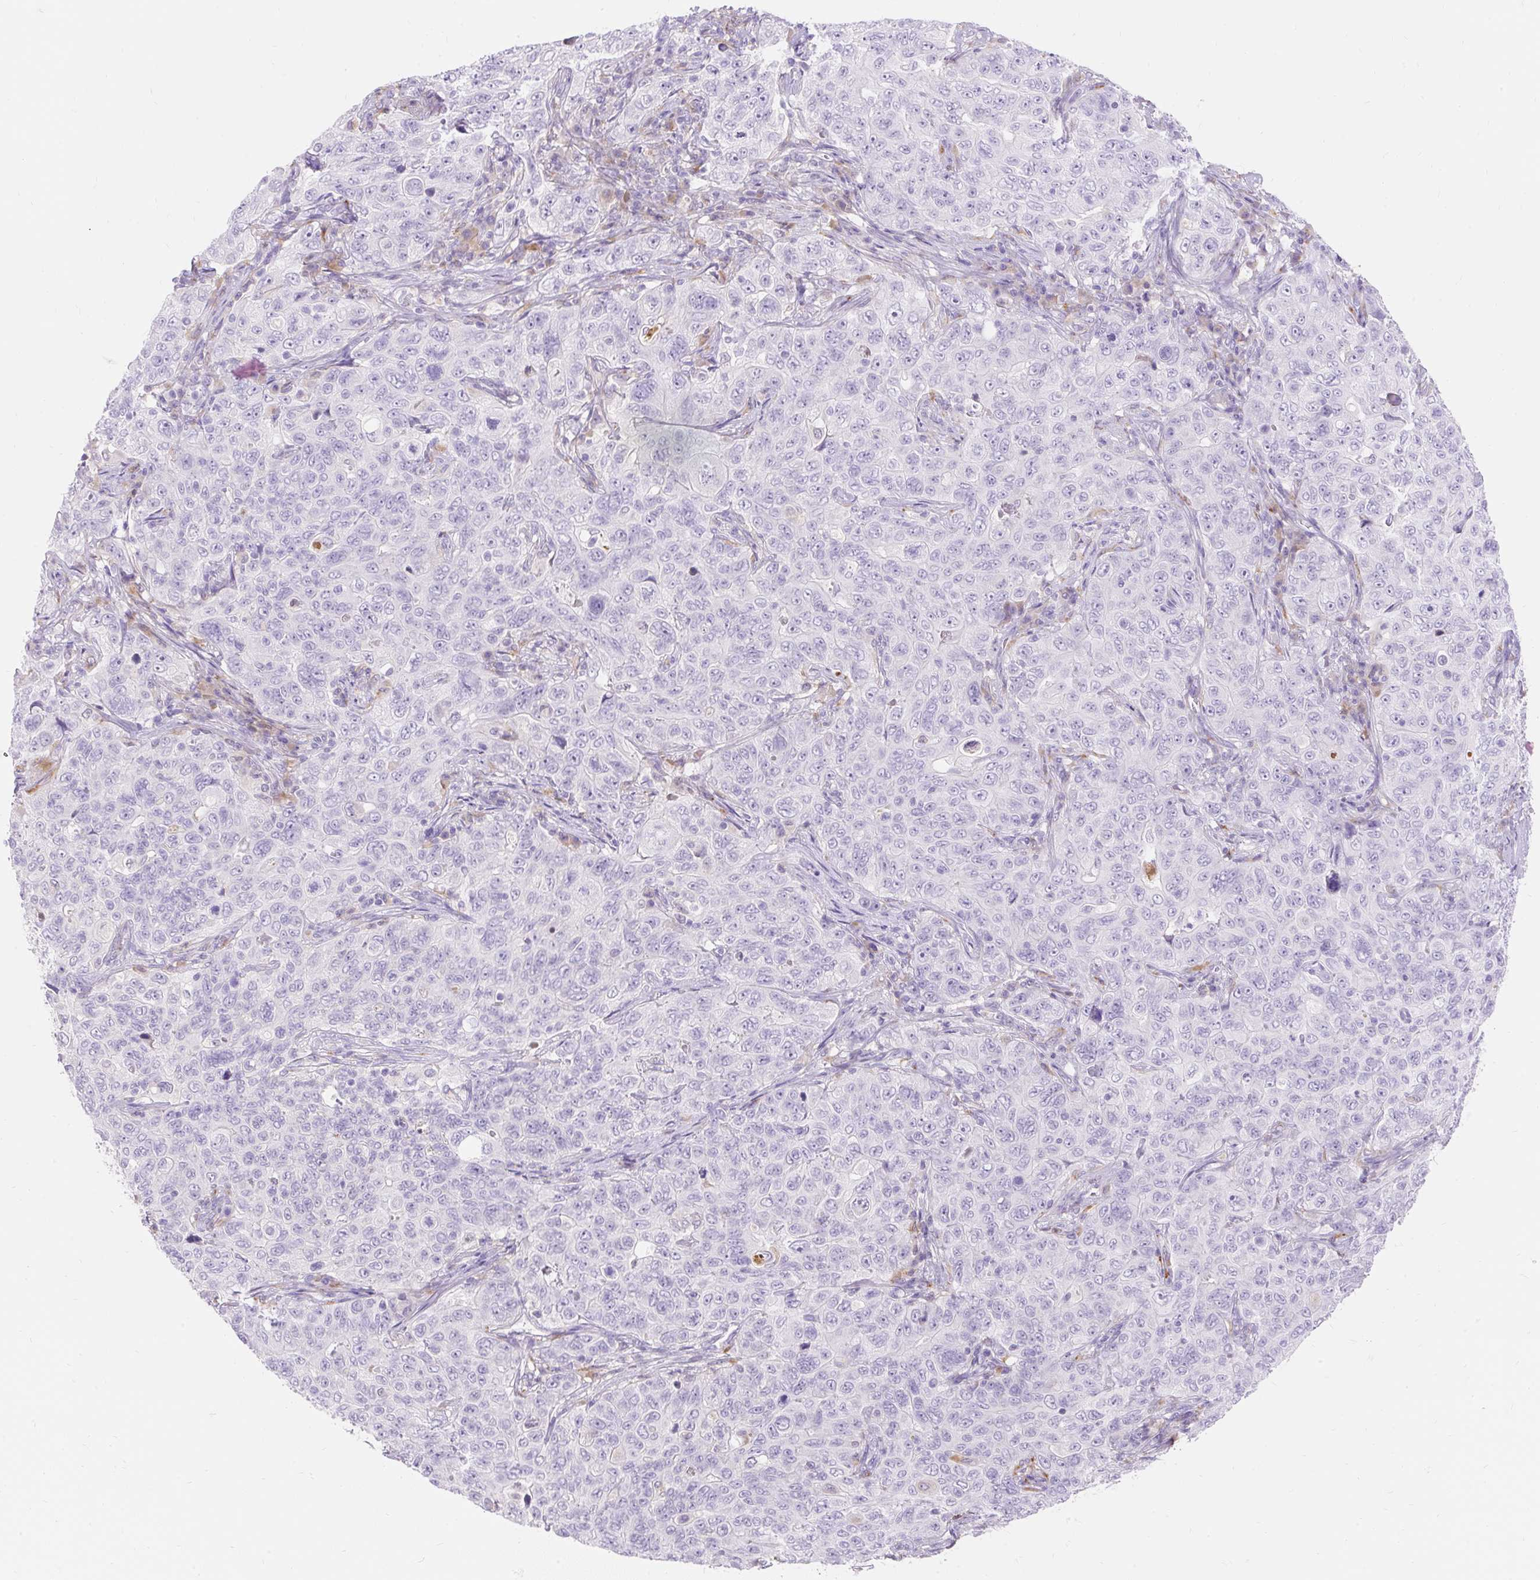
{"staining": {"intensity": "negative", "quantity": "none", "location": "none"}, "tissue": "pancreatic cancer", "cell_type": "Tumor cells", "image_type": "cancer", "snomed": [{"axis": "morphology", "description": "Adenocarcinoma, NOS"}, {"axis": "topography", "description": "Pancreas"}], "caption": "Image shows no significant protein expression in tumor cells of pancreatic adenocarcinoma. (Brightfield microscopy of DAB IHC at high magnification).", "gene": "TMEM150C", "patient": {"sex": "male", "age": 68}}